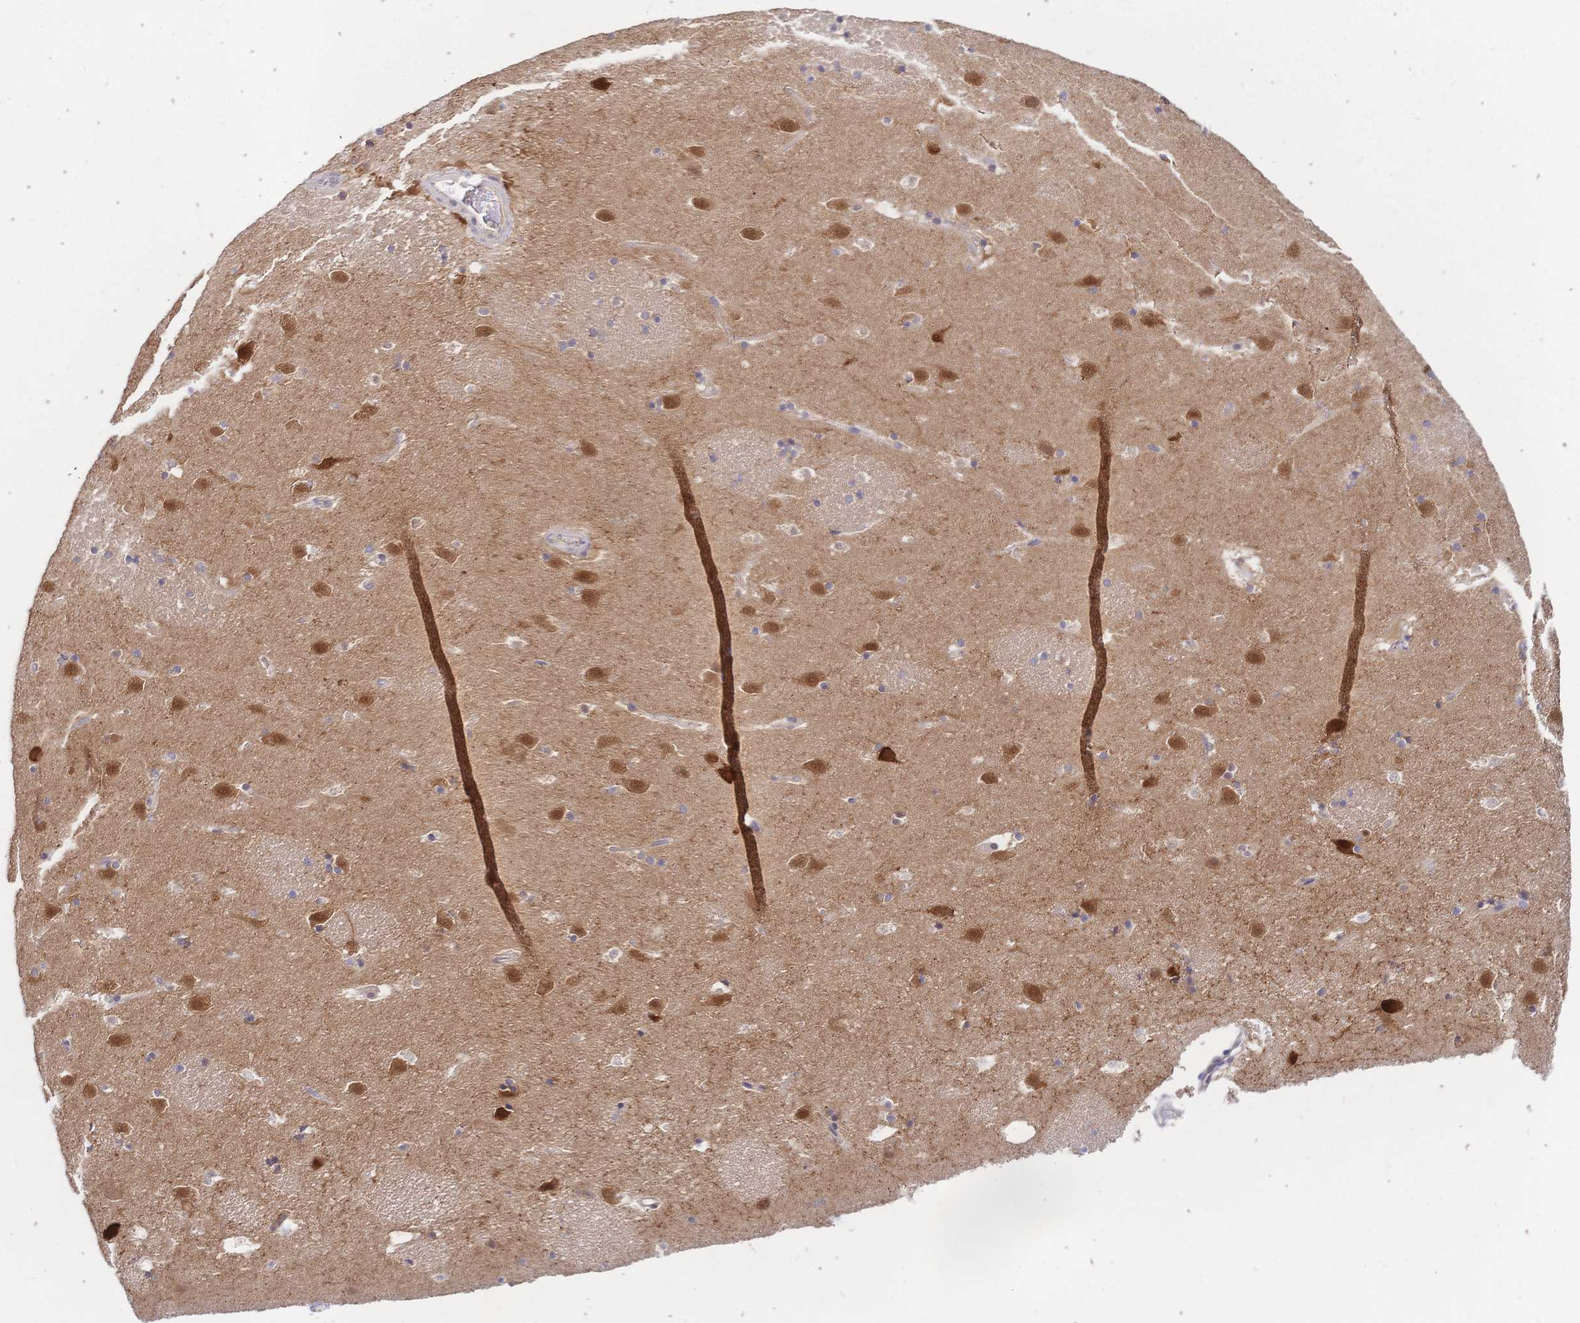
{"staining": {"intensity": "moderate", "quantity": "<25%", "location": "cytoplasmic/membranous,nuclear"}, "tissue": "caudate", "cell_type": "Glial cells", "image_type": "normal", "snomed": [{"axis": "morphology", "description": "Normal tissue, NOS"}, {"axis": "topography", "description": "Lateral ventricle wall"}], "caption": "Glial cells display low levels of moderate cytoplasmic/membranous,nuclear staining in approximately <25% of cells in normal caudate.", "gene": "LMO4", "patient": {"sex": "male", "age": 37}}